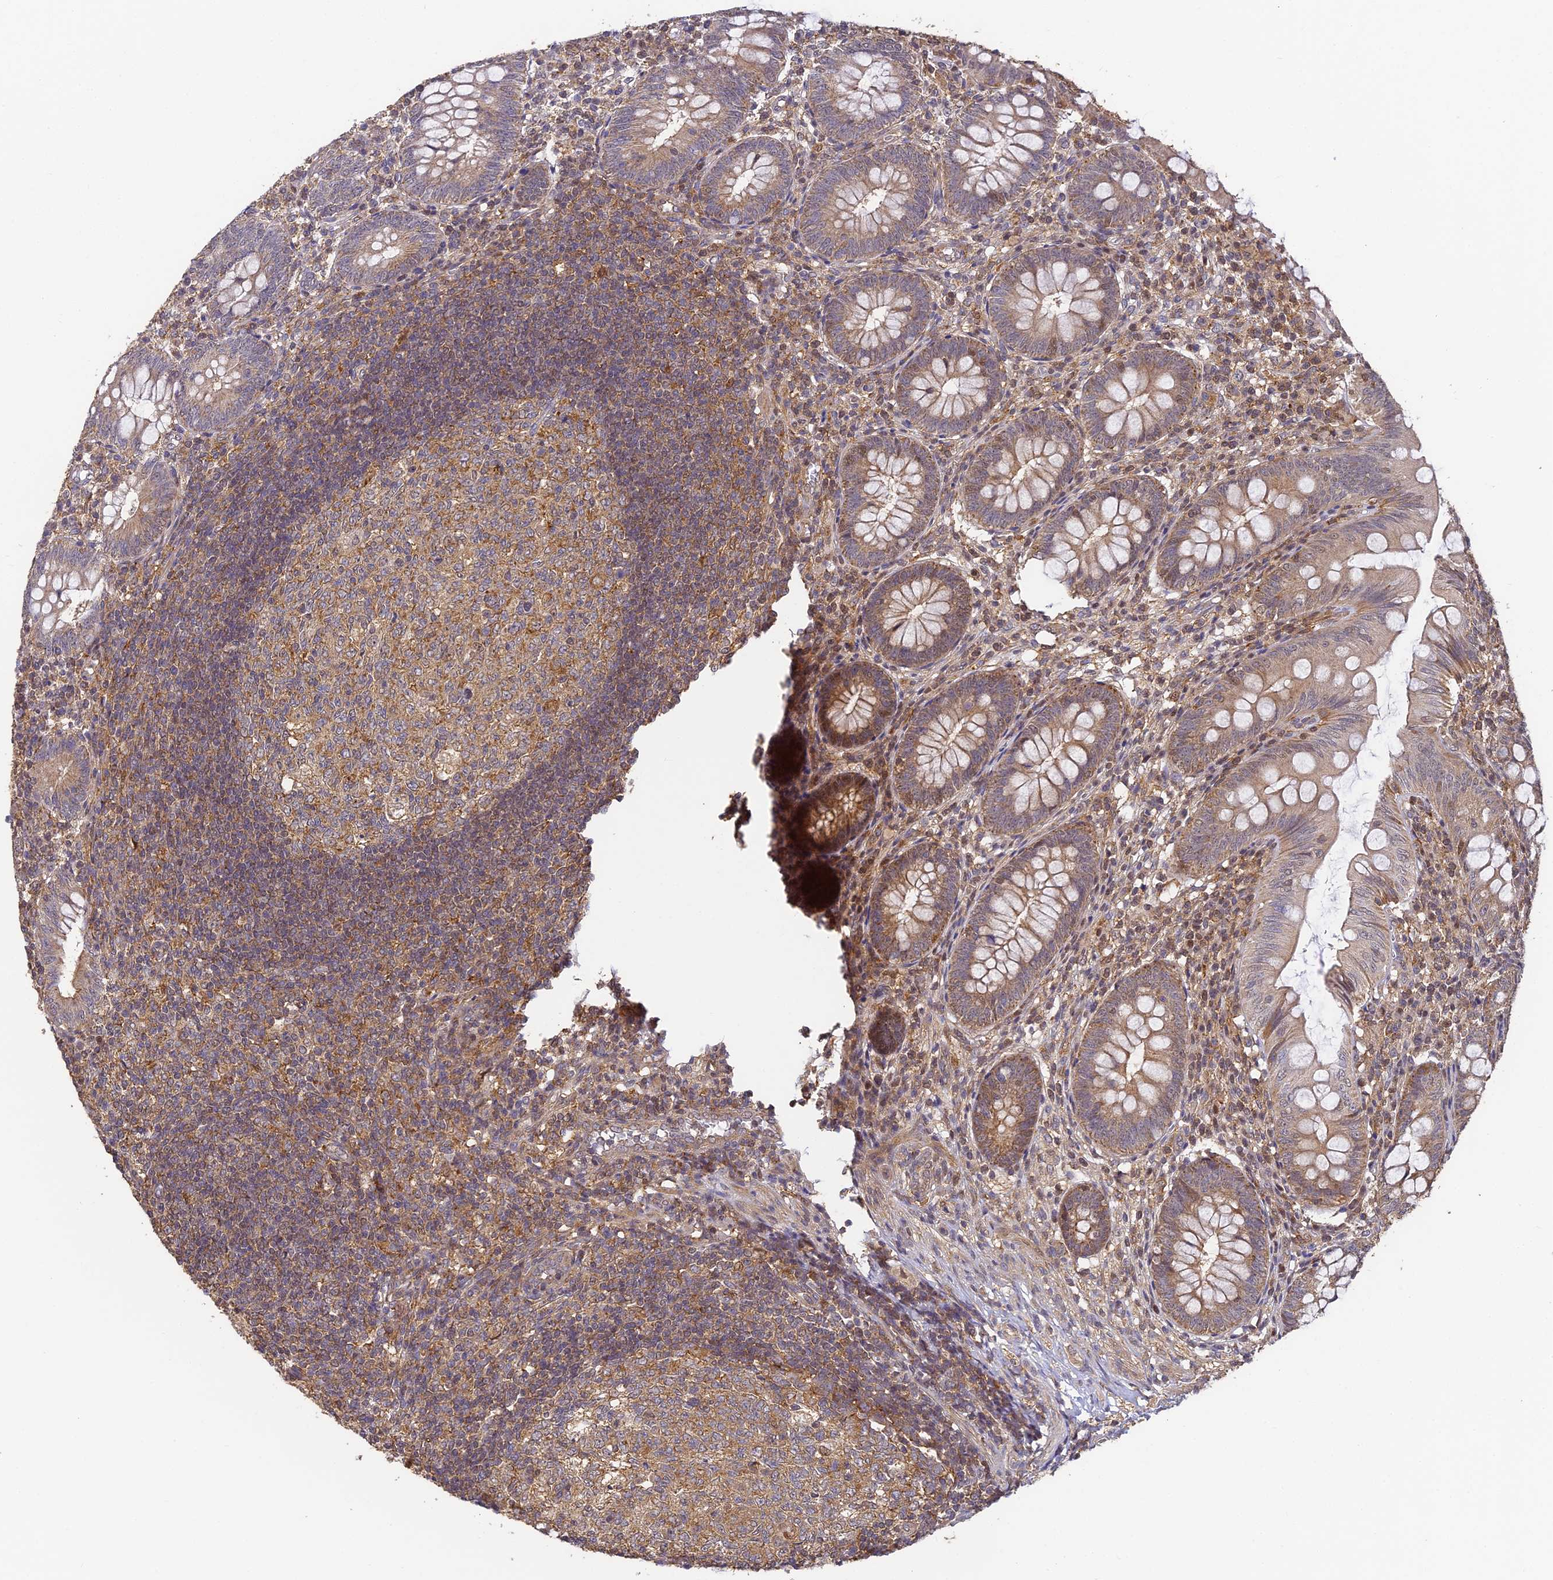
{"staining": {"intensity": "moderate", "quantity": ">75%", "location": "cytoplasmic/membranous"}, "tissue": "appendix", "cell_type": "Glandular cells", "image_type": "normal", "snomed": [{"axis": "morphology", "description": "Normal tissue, NOS"}, {"axis": "topography", "description": "Appendix"}], "caption": "IHC of benign human appendix shows medium levels of moderate cytoplasmic/membranous expression in about >75% of glandular cells.", "gene": "ENSG00000268870", "patient": {"sex": "male", "age": 14}}